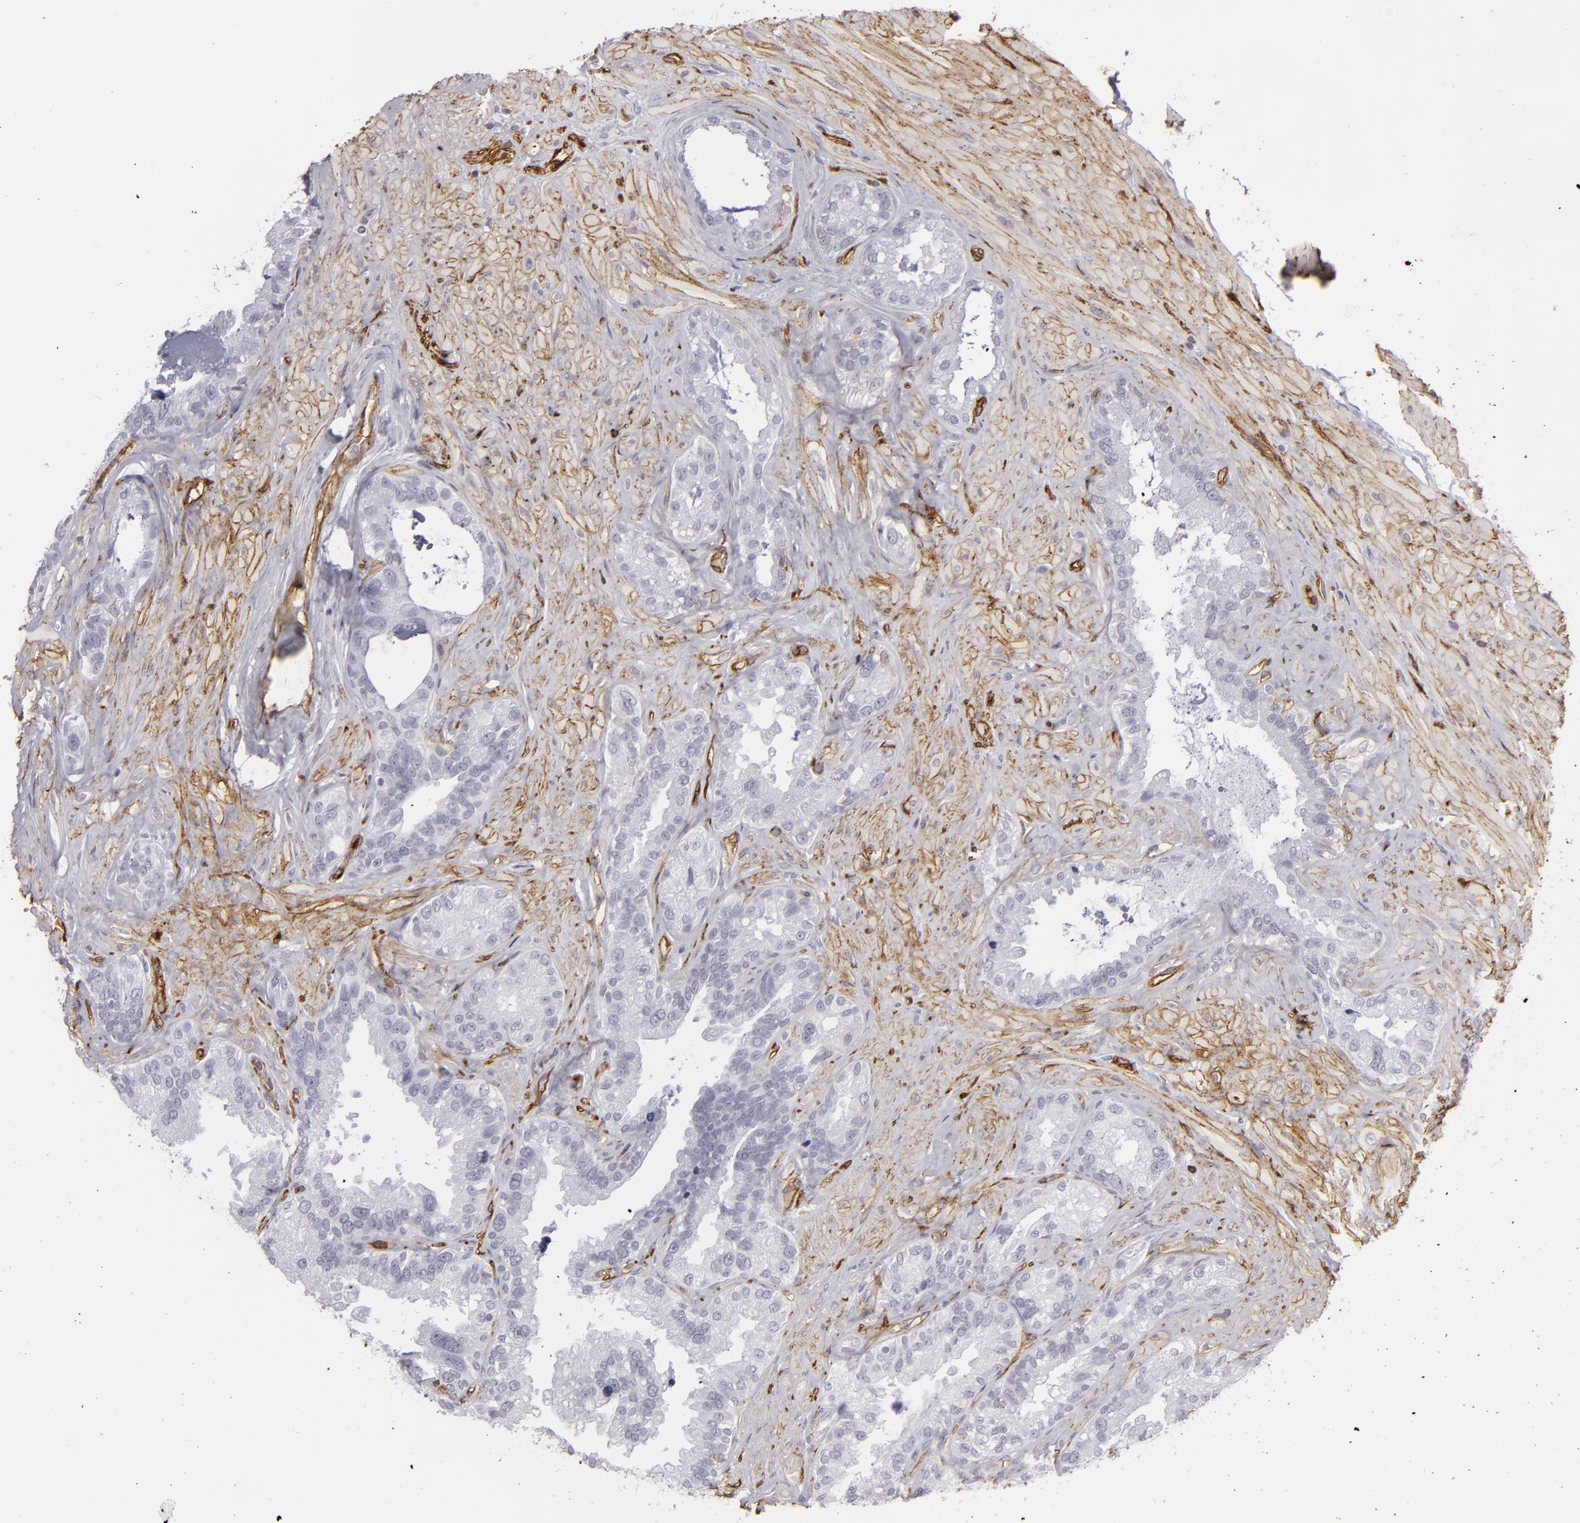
{"staining": {"intensity": "negative", "quantity": "none", "location": "none"}, "tissue": "seminal vesicle", "cell_type": "Glandular cells", "image_type": "normal", "snomed": [{"axis": "morphology", "description": "Normal tissue, NOS"}, {"axis": "topography", "description": "Seminal veicle"}], "caption": "Seminal vesicle stained for a protein using immunohistochemistry shows no expression glandular cells.", "gene": "MCAM", "patient": {"sex": "male", "age": 63}}